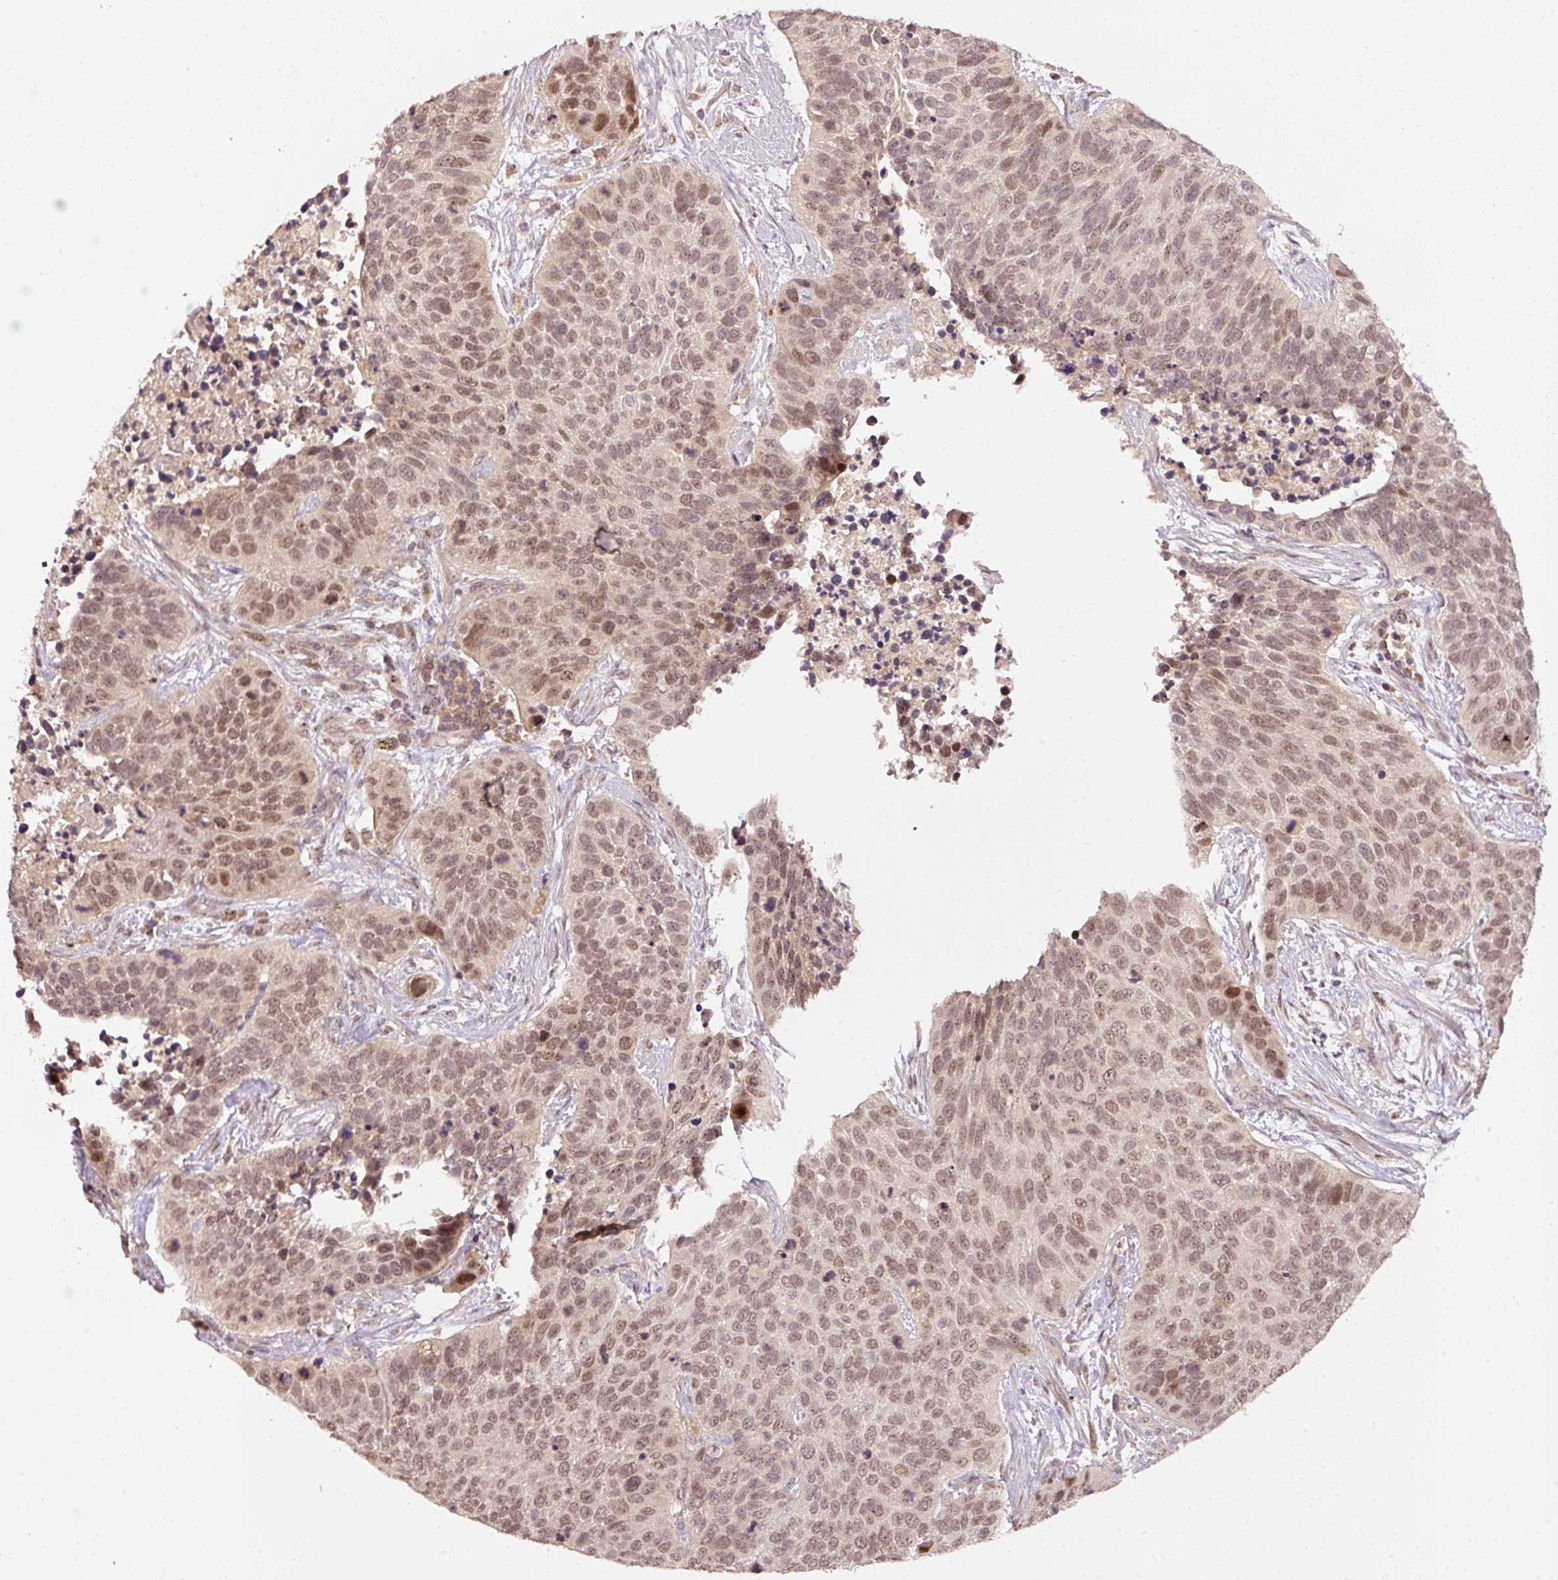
{"staining": {"intensity": "moderate", "quantity": ">75%", "location": "nuclear"}, "tissue": "lung cancer", "cell_type": "Tumor cells", "image_type": "cancer", "snomed": [{"axis": "morphology", "description": "Squamous cell carcinoma, NOS"}, {"axis": "topography", "description": "Lung"}], "caption": "Approximately >75% of tumor cells in squamous cell carcinoma (lung) show moderate nuclear protein positivity as visualized by brown immunohistochemical staining.", "gene": "PCDHB1", "patient": {"sex": "male", "age": 62}}